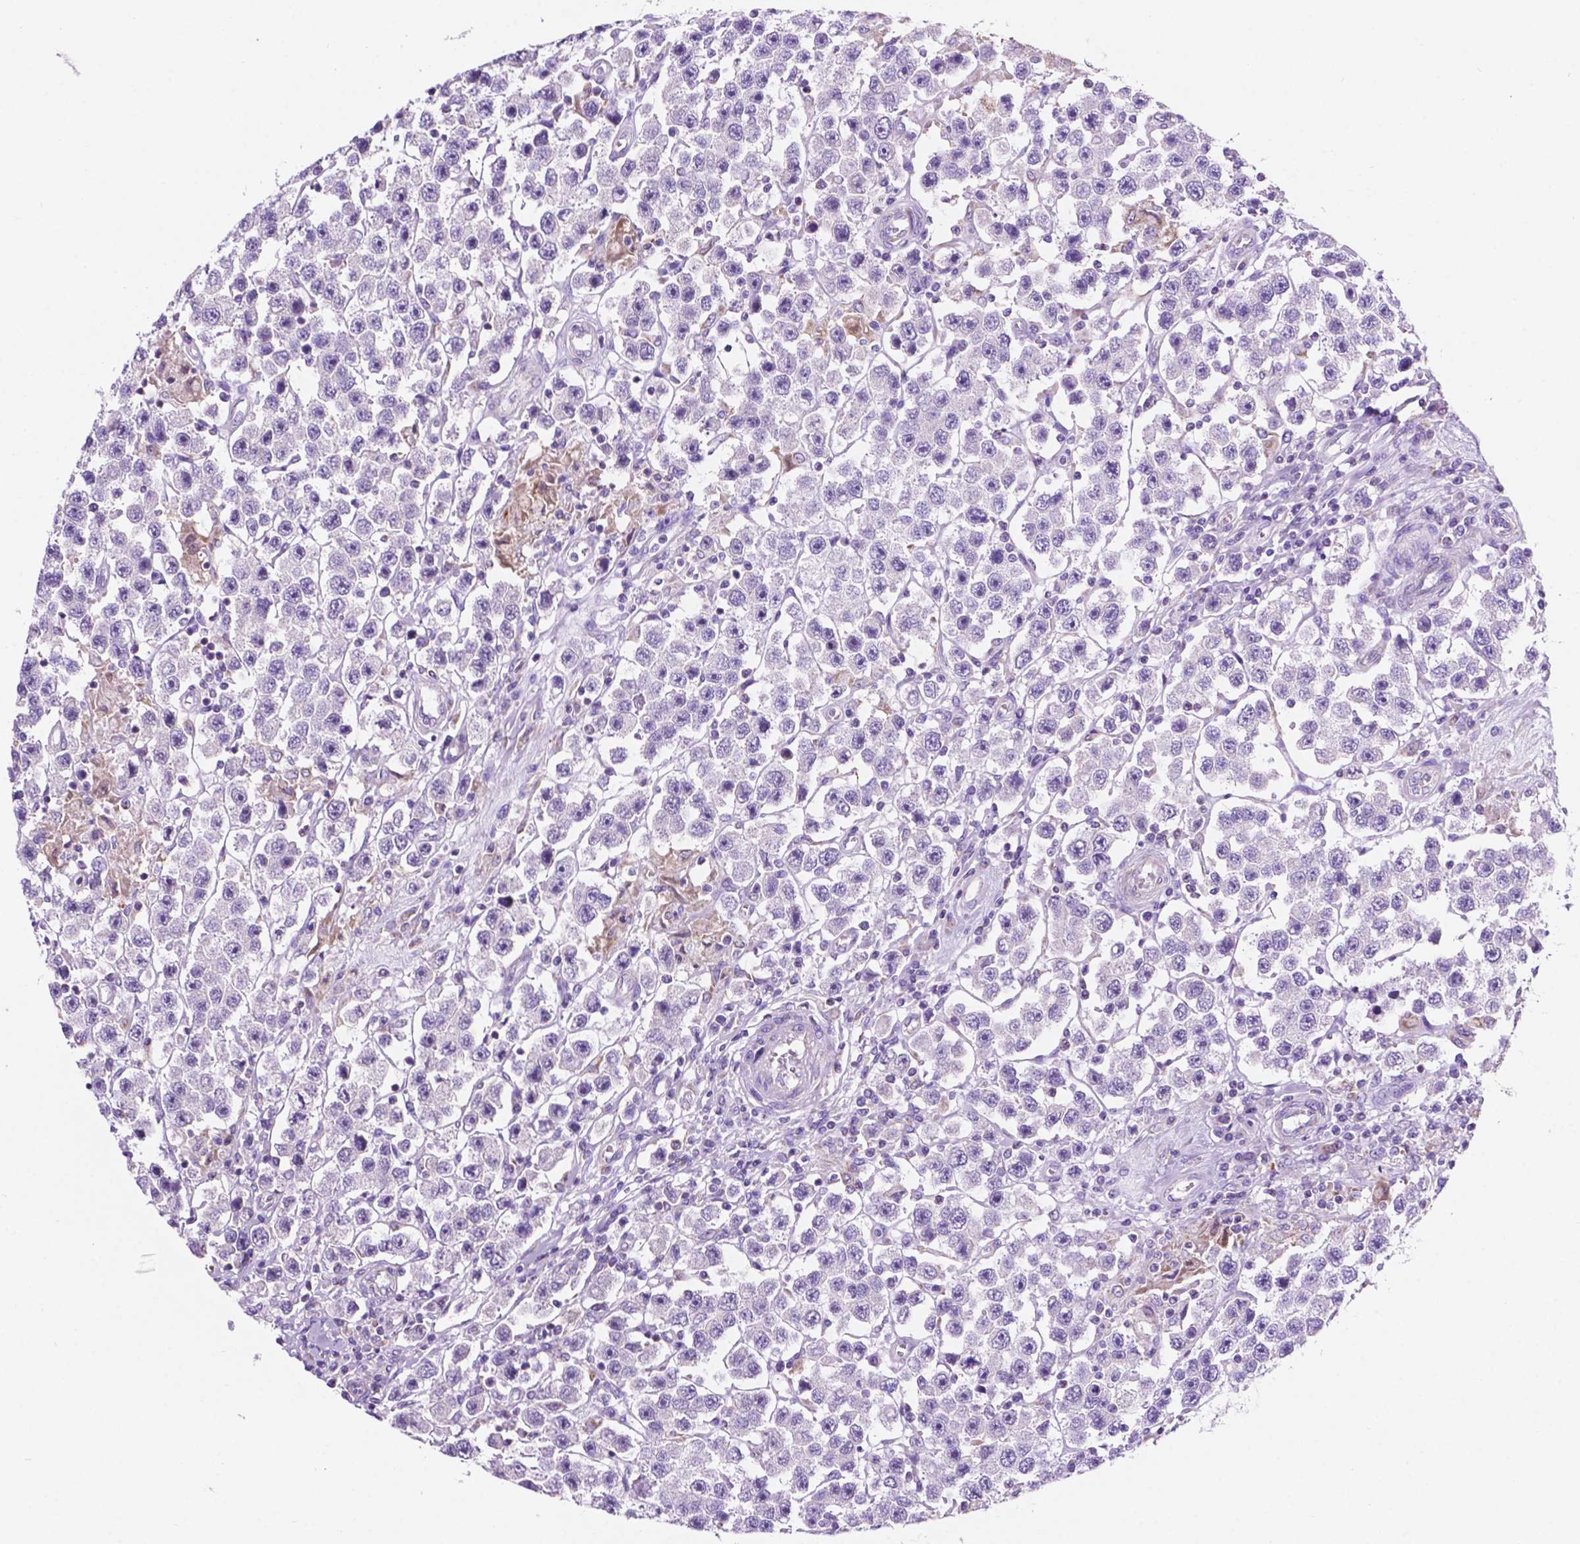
{"staining": {"intensity": "negative", "quantity": "none", "location": "none"}, "tissue": "testis cancer", "cell_type": "Tumor cells", "image_type": "cancer", "snomed": [{"axis": "morphology", "description": "Seminoma, NOS"}, {"axis": "topography", "description": "Testis"}], "caption": "The histopathology image demonstrates no significant positivity in tumor cells of seminoma (testis).", "gene": "TRPV5", "patient": {"sex": "male", "age": 45}}